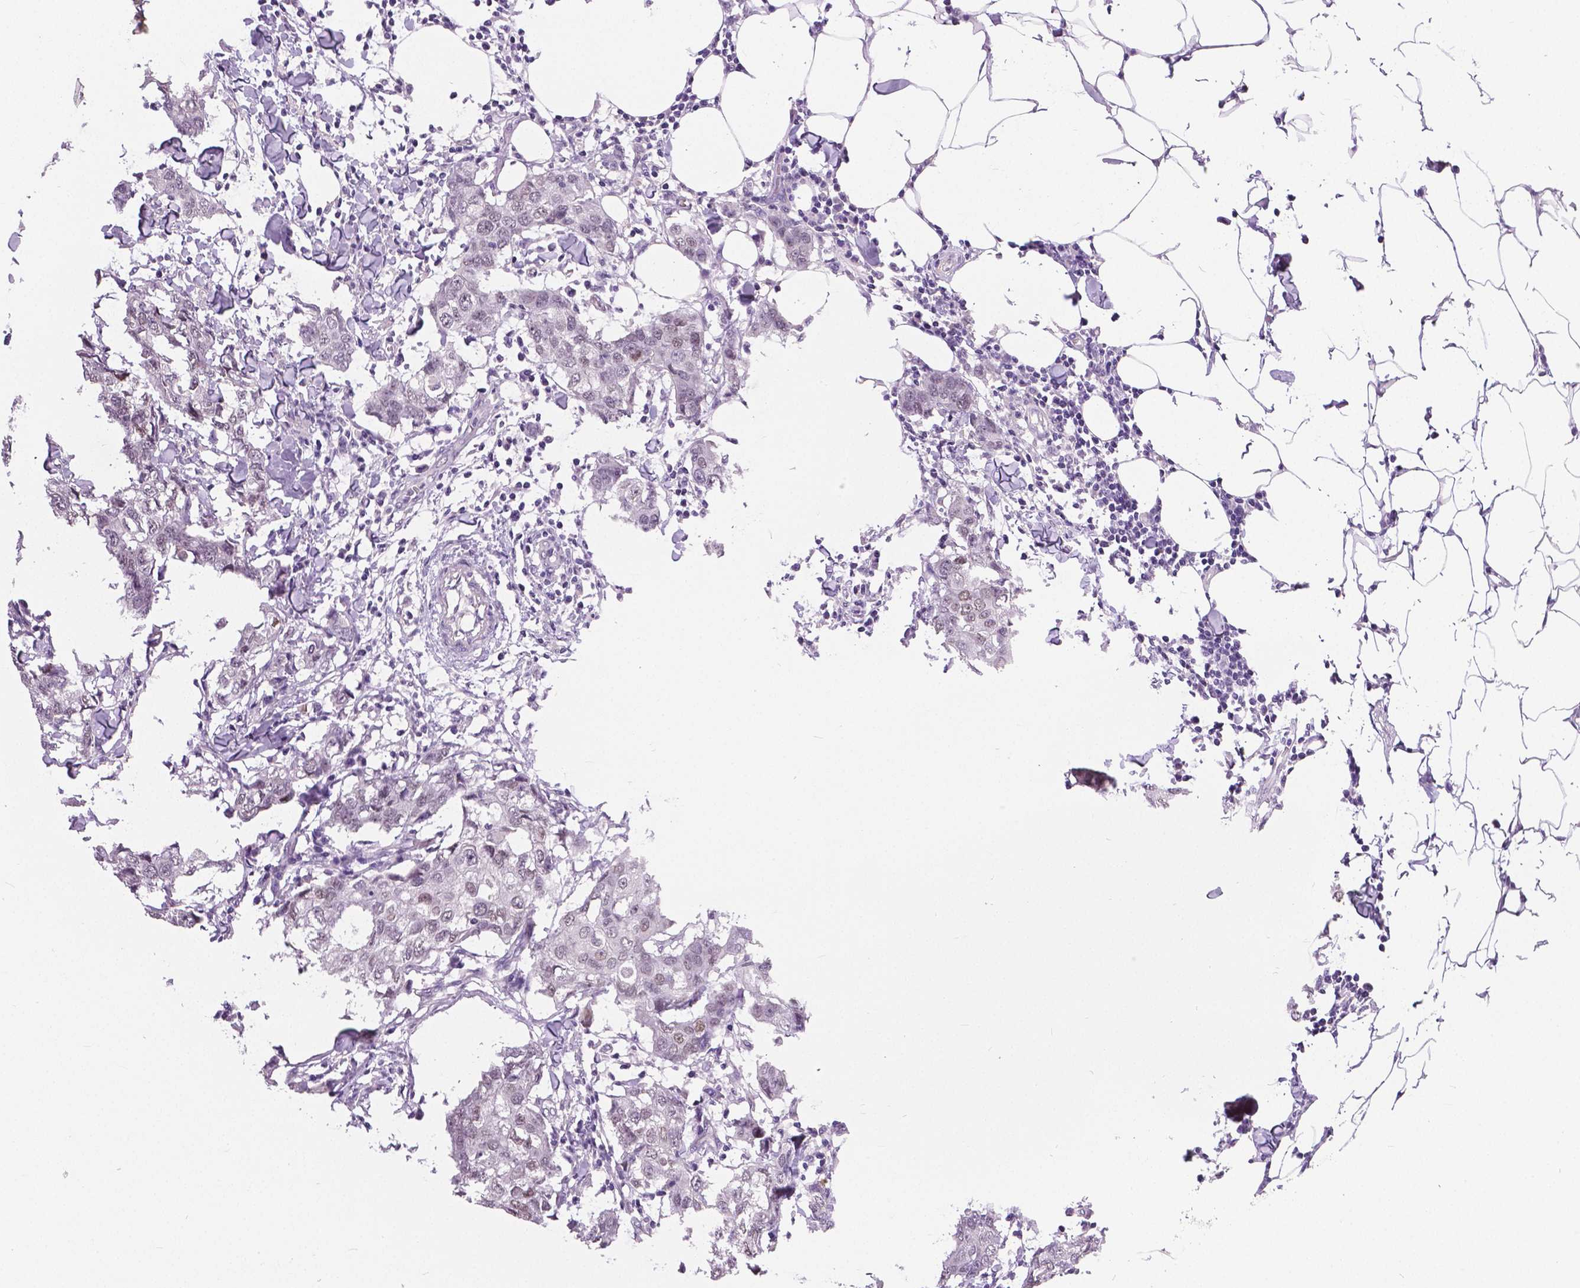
{"staining": {"intensity": "negative", "quantity": "none", "location": "none"}, "tissue": "breast cancer", "cell_type": "Tumor cells", "image_type": "cancer", "snomed": [{"axis": "morphology", "description": "Duct carcinoma"}, {"axis": "topography", "description": "Breast"}], "caption": "IHC of invasive ductal carcinoma (breast) demonstrates no positivity in tumor cells. (DAB immunohistochemistry, high magnification).", "gene": "FOXA1", "patient": {"sex": "female", "age": 27}}